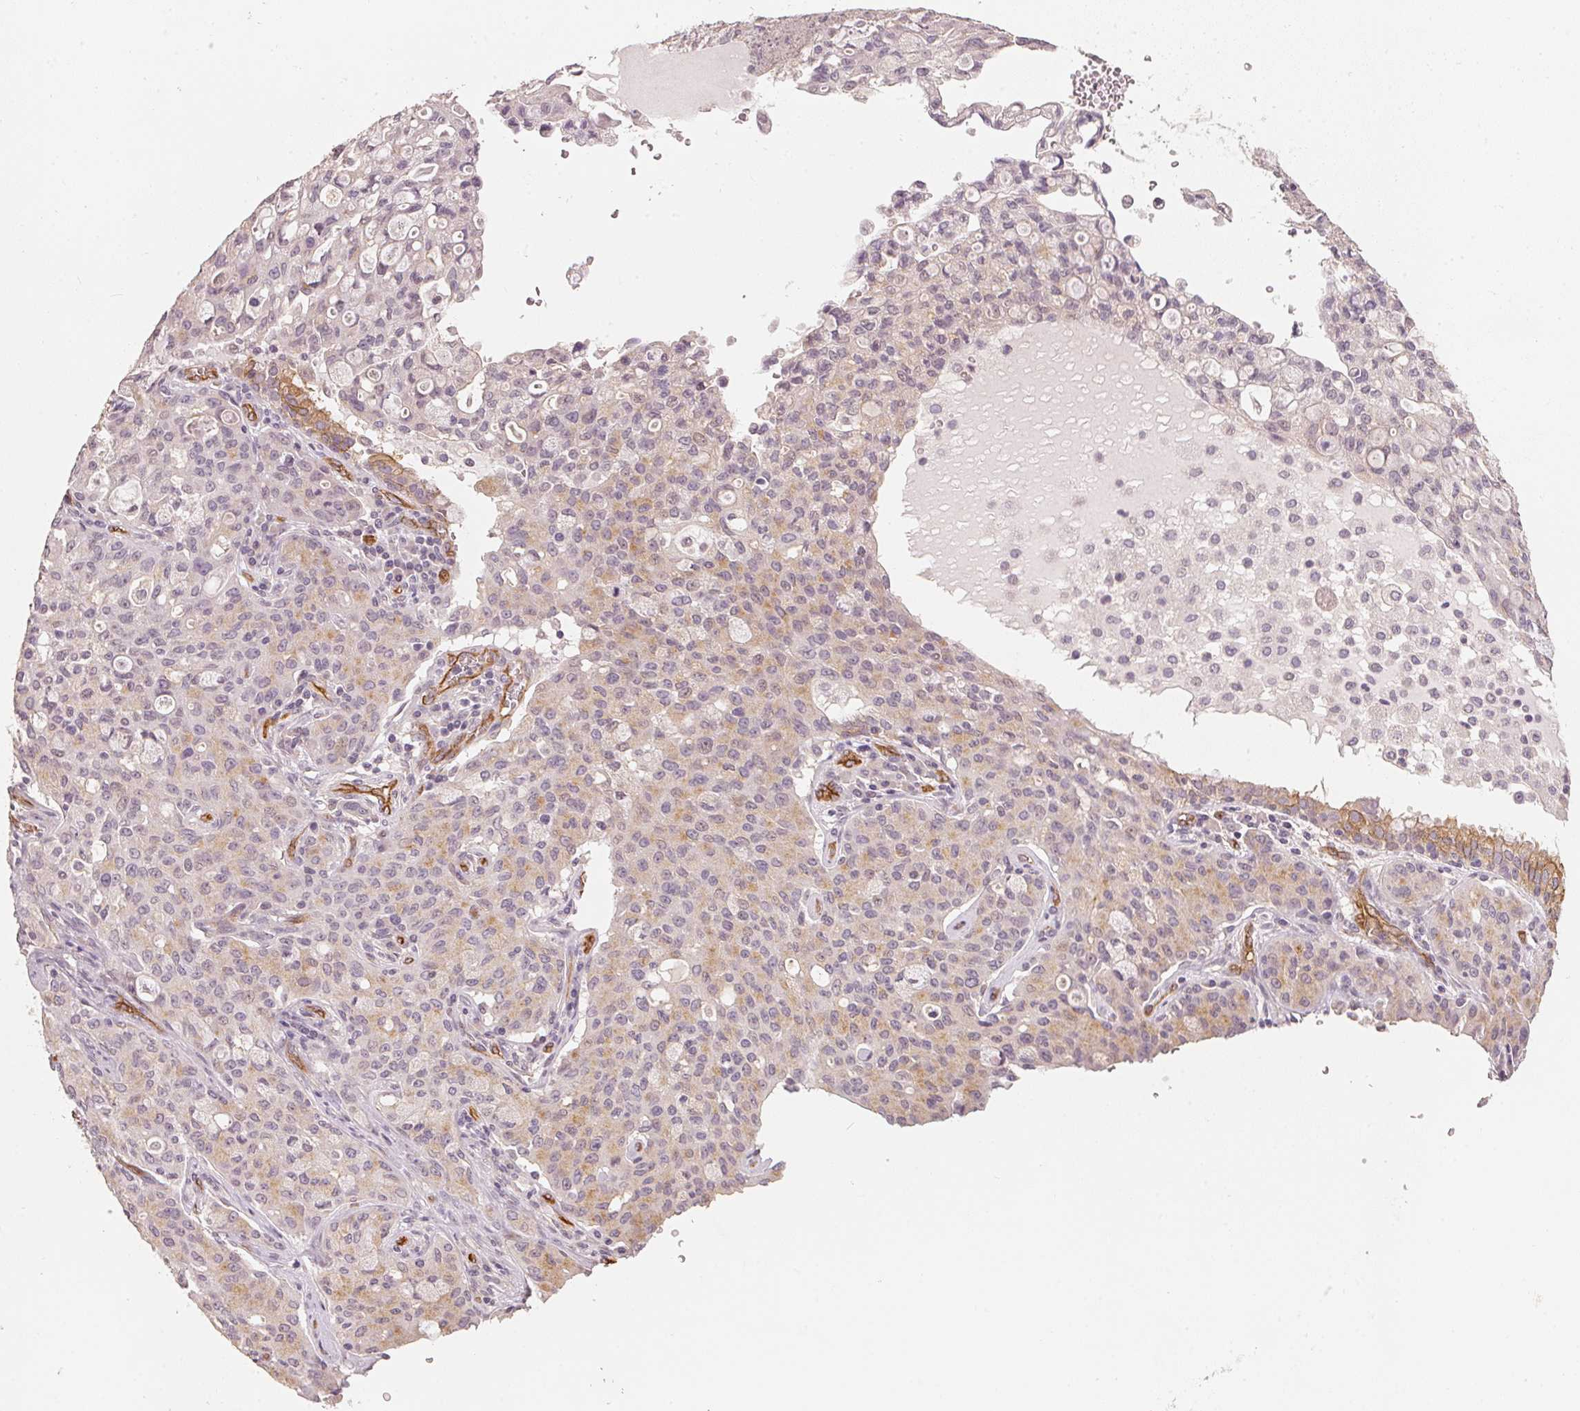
{"staining": {"intensity": "weak", "quantity": "<25%", "location": "cytoplasmic/membranous"}, "tissue": "lung cancer", "cell_type": "Tumor cells", "image_type": "cancer", "snomed": [{"axis": "morphology", "description": "Adenocarcinoma, NOS"}, {"axis": "topography", "description": "Lung"}], "caption": "High power microscopy image of an IHC histopathology image of adenocarcinoma (lung), revealing no significant expression in tumor cells. (DAB immunohistochemistry, high magnification).", "gene": "CIB1", "patient": {"sex": "female", "age": 44}}